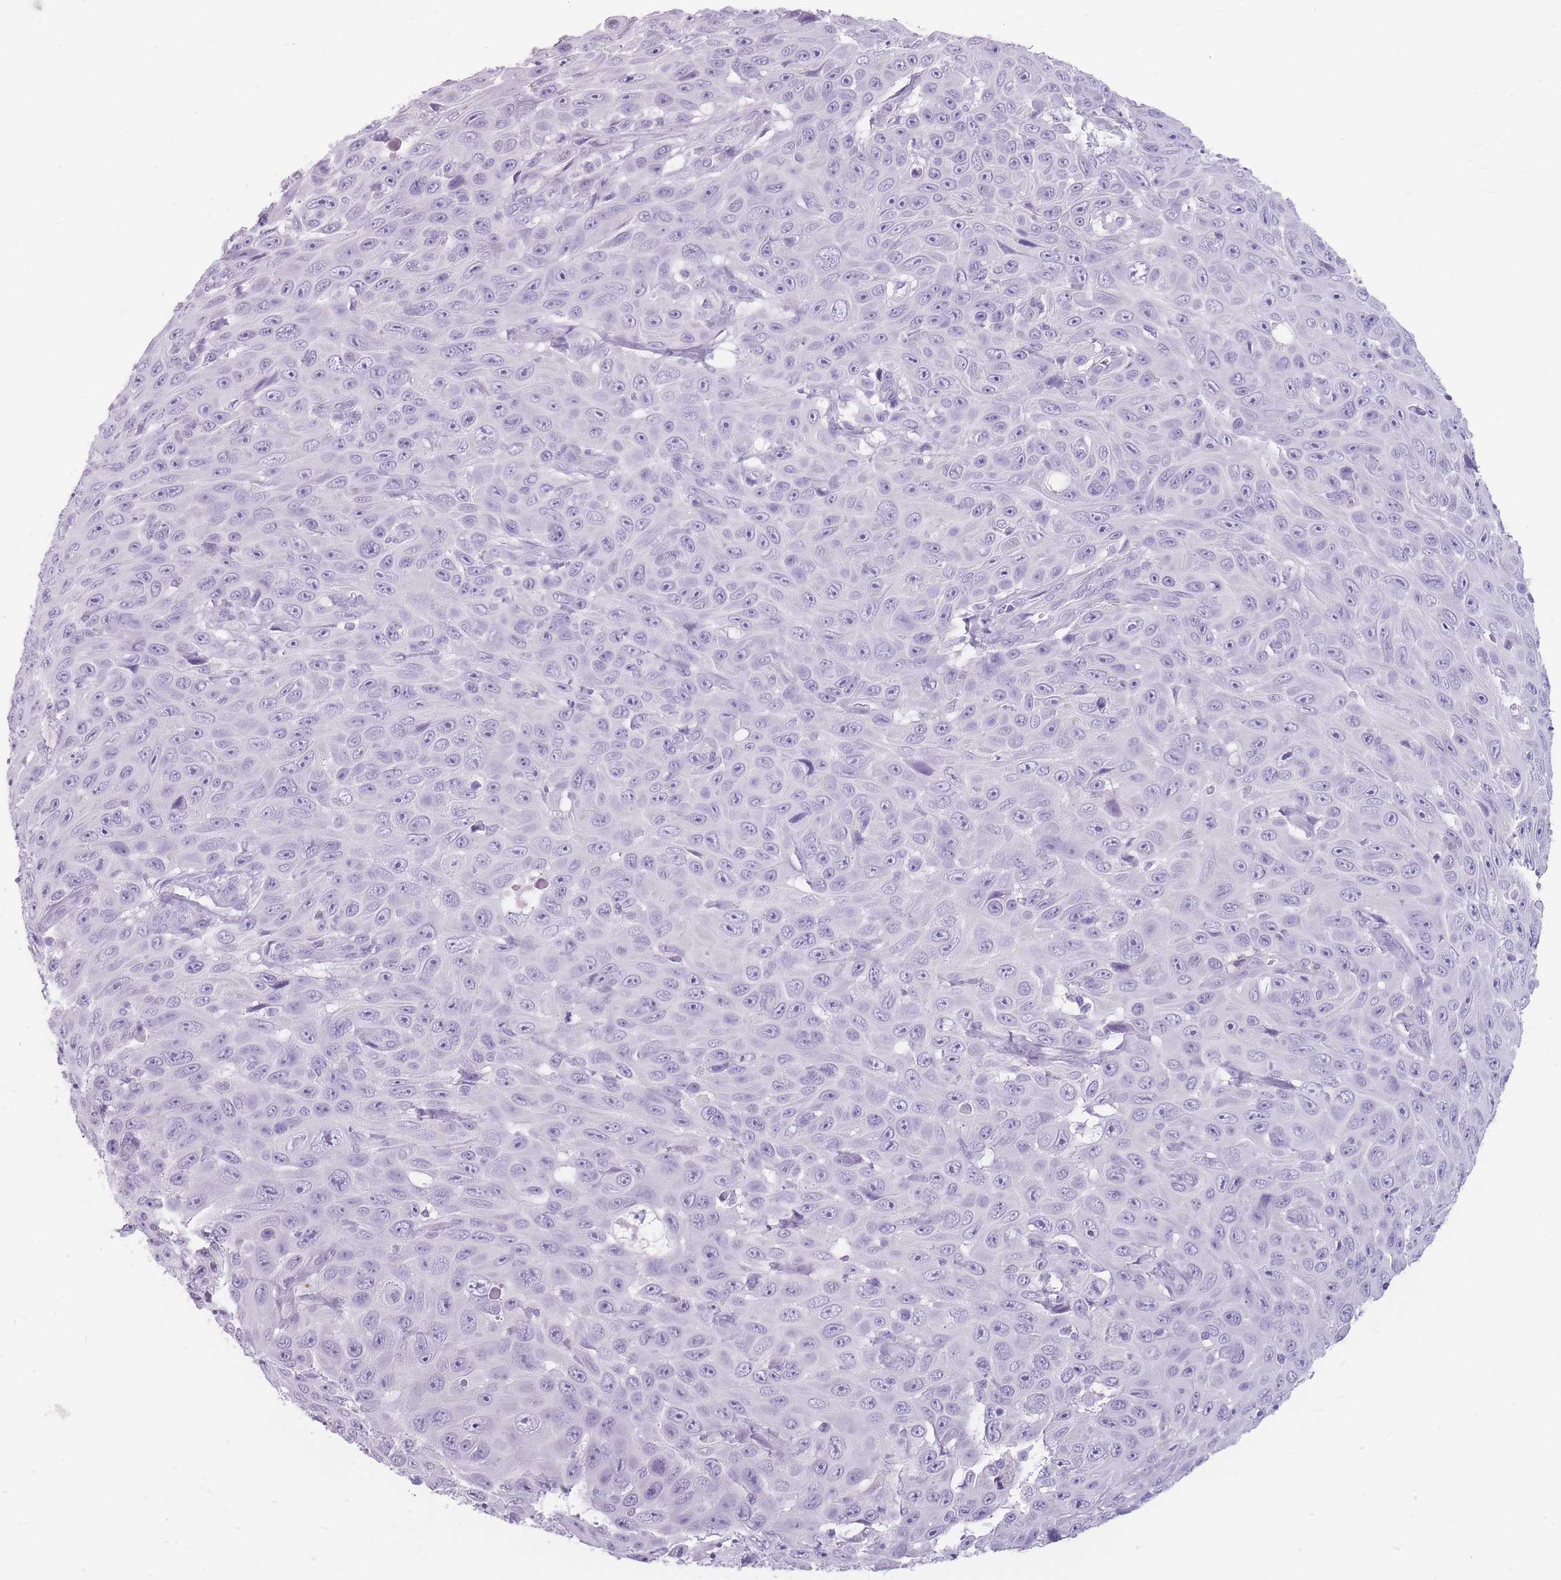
{"staining": {"intensity": "negative", "quantity": "none", "location": "none"}, "tissue": "skin cancer", "cell_type": "Tumor cells", "image_type": "cancer", "snomed": [{"axis": "morphology", "description": "Squamous cell carcinoma, NOS"}, {"axis": "topography", "description": "Skin"}], "caption": "Image shows no protein positivity in tumor cells of skin squamous cell carcinoma tissue.", "gene": "CCNO", "patient": {"sex": "male", "age": 82}}